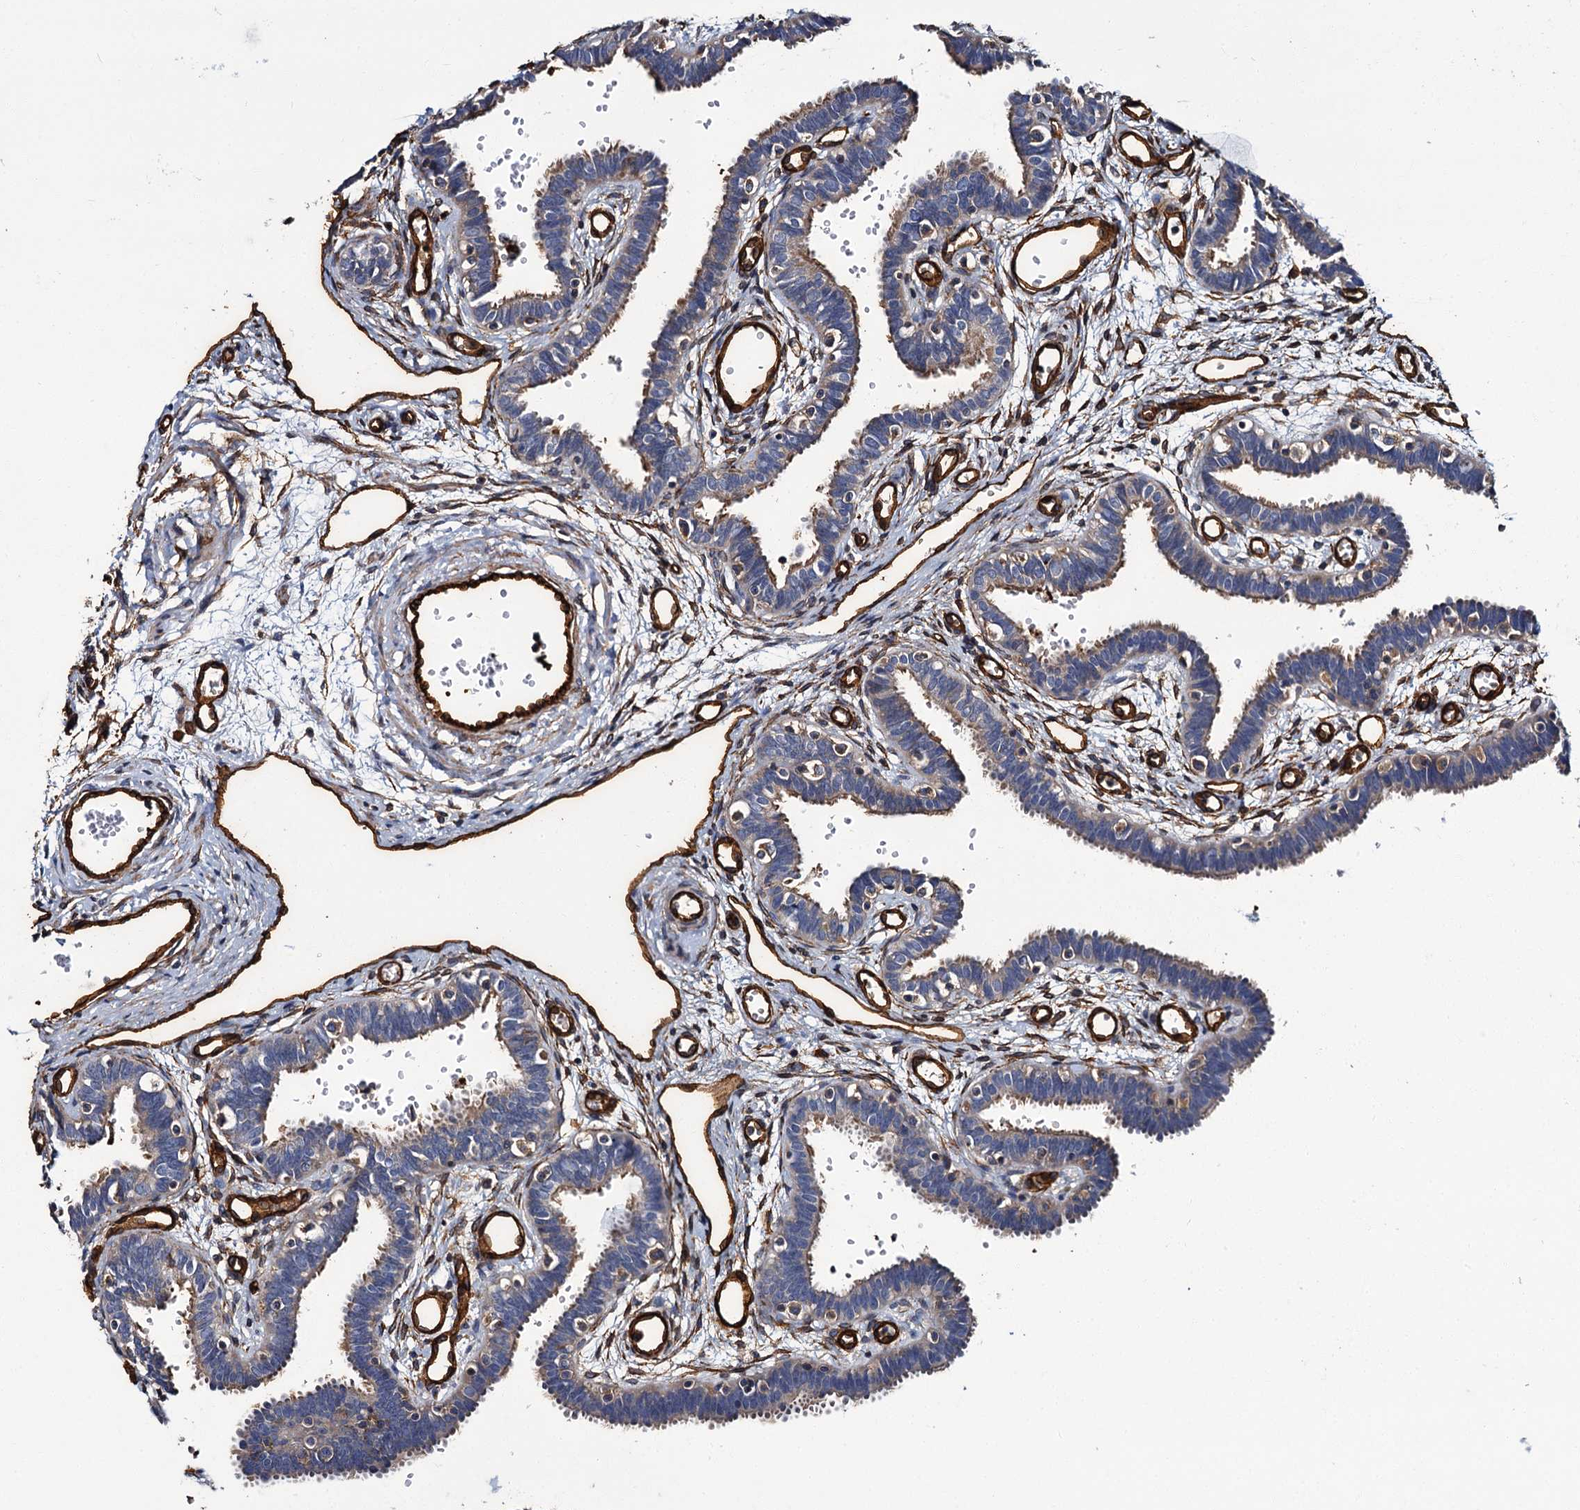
{"staining": {"intensity": "weak", "quantity": "<25%", "location": "cytoplasmic/membranous"}, "tissue": "fallopian tube", "cell_type": "Glandular cells", "image_type": "normal", "snomed": [{"axis": "morphology", "description": "Normal tissue, NOS"}, {"axis": "topography", "description": "Fallopian tube"}, {"axis": "topography", "description": "Placenta"}], "caption": "DAB immunohistochemical staining of benign fallopian tube shows no significant staining in glandular cells.", "gene": "CACNA1C", "patient": {"sex": "female", "age": 32}}